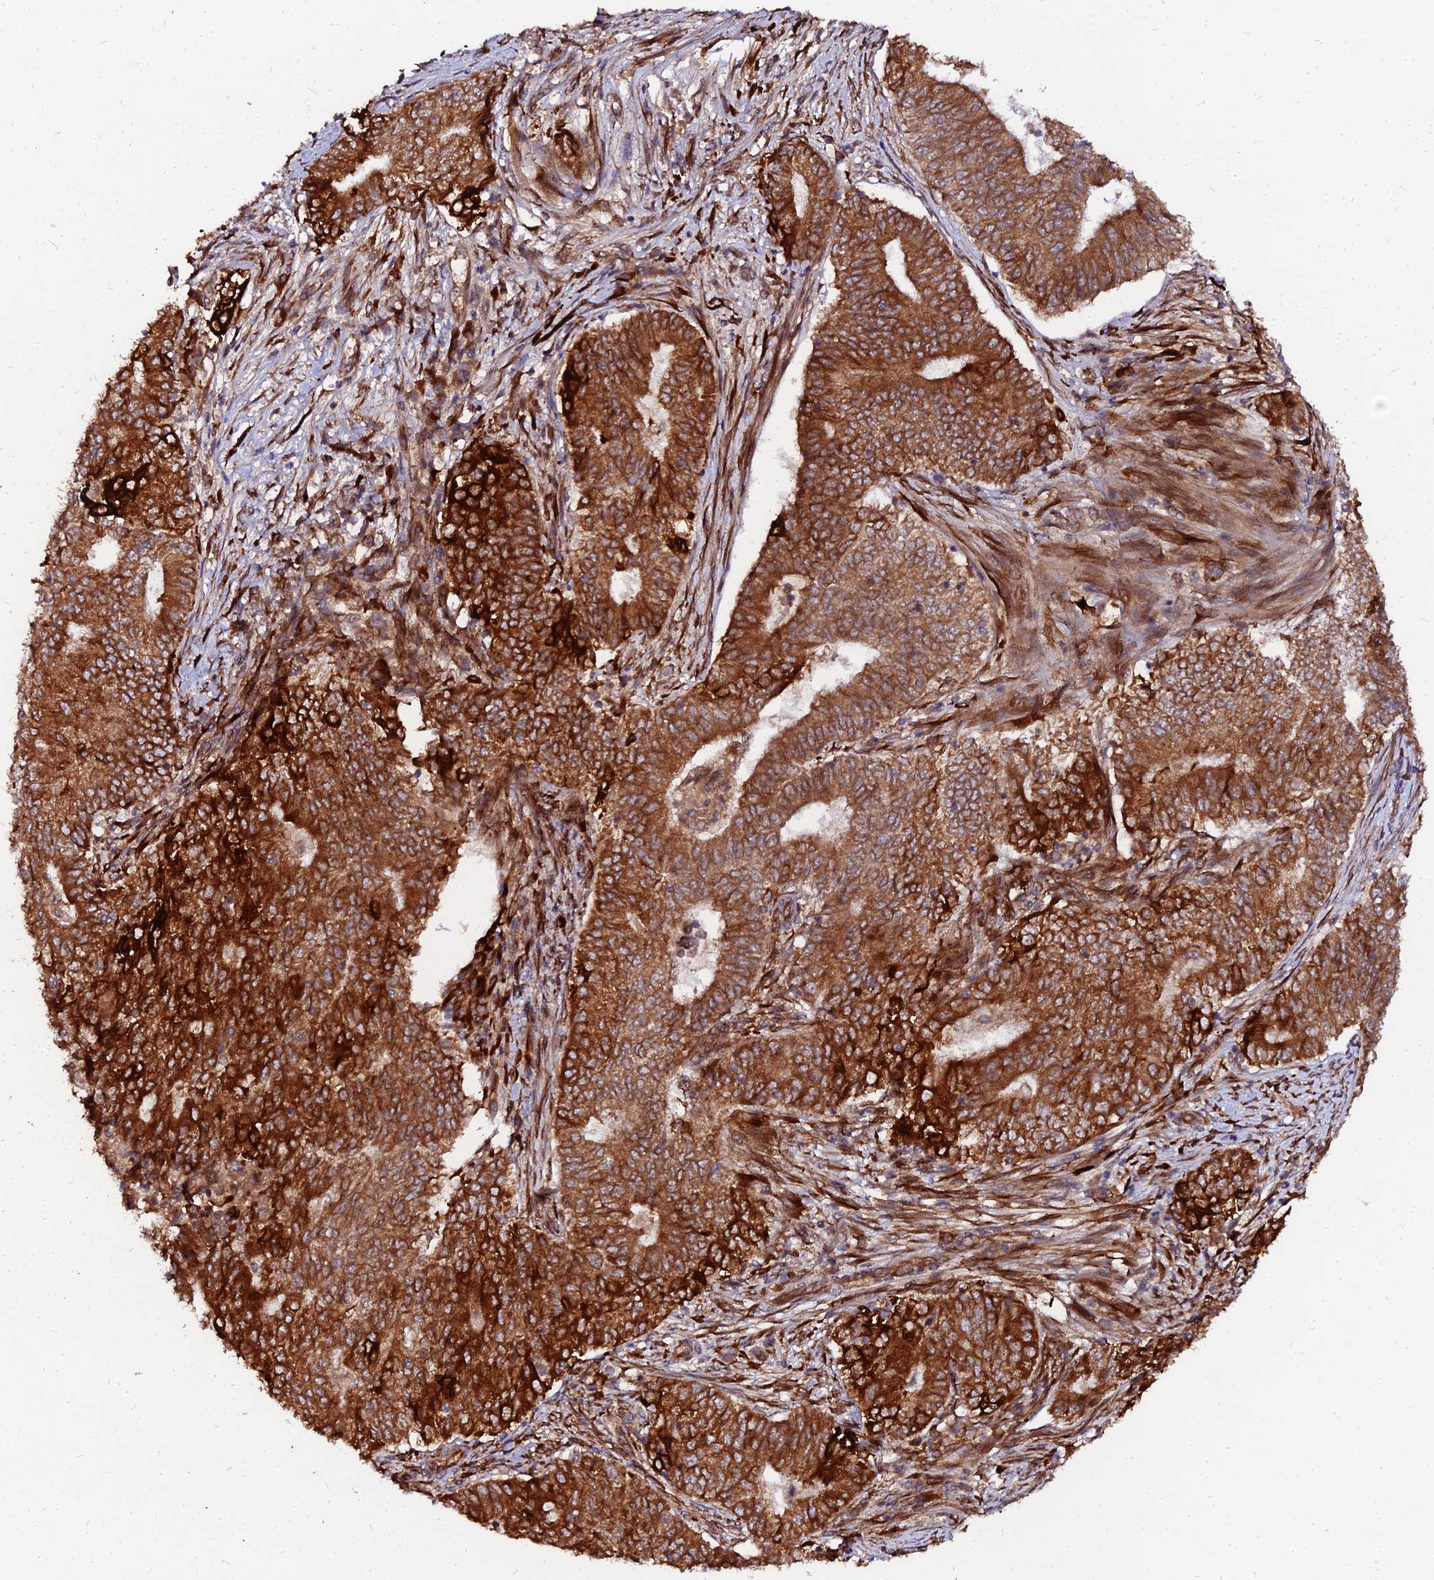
{"staining": {"intensity": "strong", "quantity": ">75%", "location": "cytoplasmic/membranous"}, "tissue": "endometrial cancer", "cell_type": "Tumor cells", "image_type": "cancer", "snomed": [{"axis": "morphology", "description": "Adenocarcinoma, NOS"}, {"axis": "topography", "description": "Endometrium"}], "caption": "Protein staining by immunohistochemistry (IHC) displays strong cytoplasmic/membranous positivity in approximately >75% of tumor cells in endometrial cancer.", "gene": "PDE4D", "patient": {"sex": "female", "age": 62}}